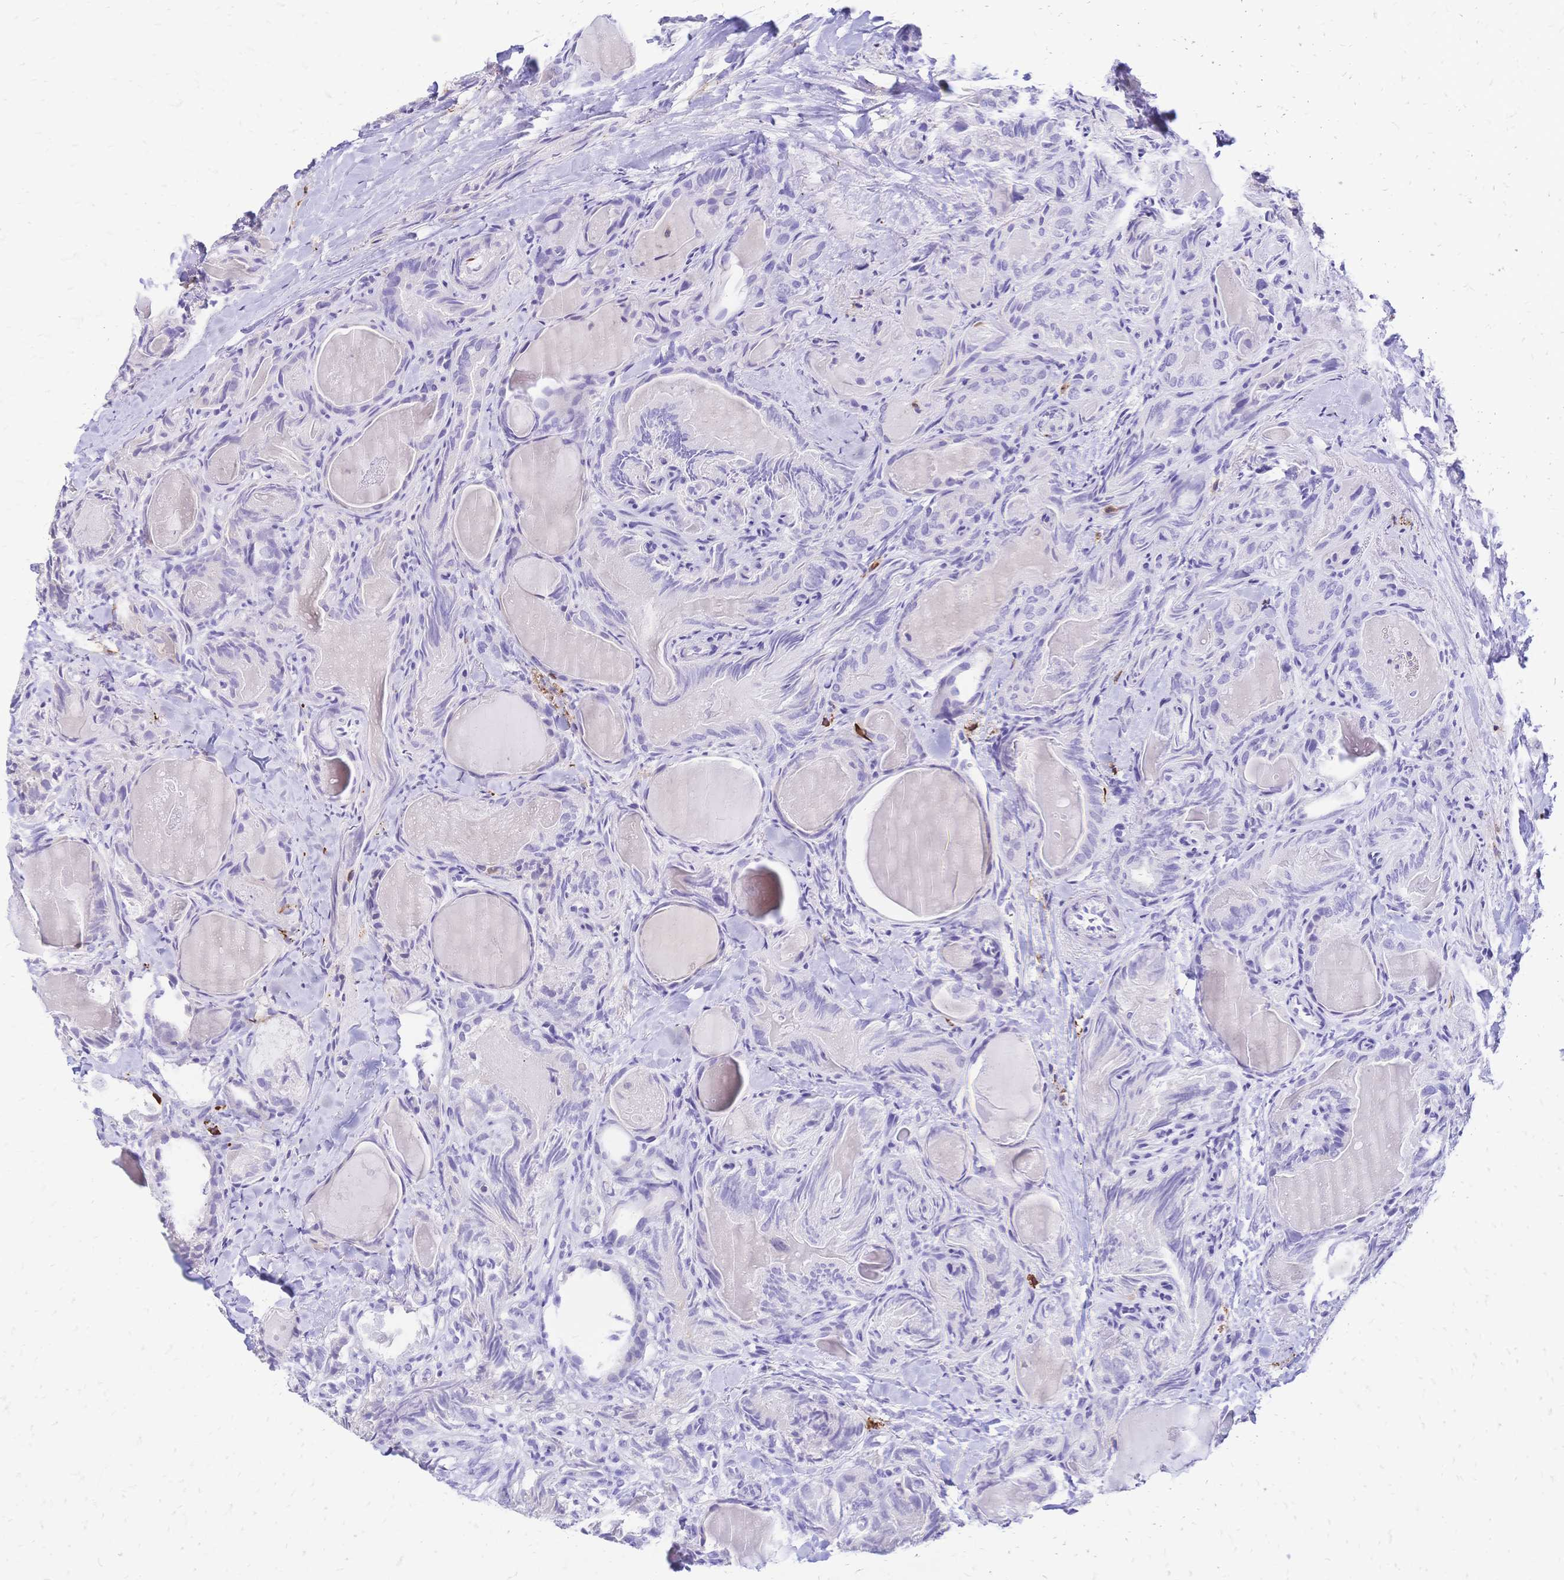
{"staining": {"intensity": "negative", "quantity": "none", "location": "none"}, "tissue": "thyroid cancer", "cell_type": "Tumor cells", "image_type": "cancer", "snomed": [{"axis": "morphology", "description": "Papillary adenocarcinoma, NOS"}, {"axis": "topography", "description": "Thyroid gland"}], "caption": "Protein analysis of thyroid cancer (papillary adenocarcinoma) demonstrates no significant staining in tumor cells. (Stains: DAB (3,3'-diaminobenzidine) immunohistochemistry with hematoxylin counter stain, Microscopy: brightfield microscopy at high magnification).", "gene": "IL2RA", "patient": {"sex": "female", "age": 75}}